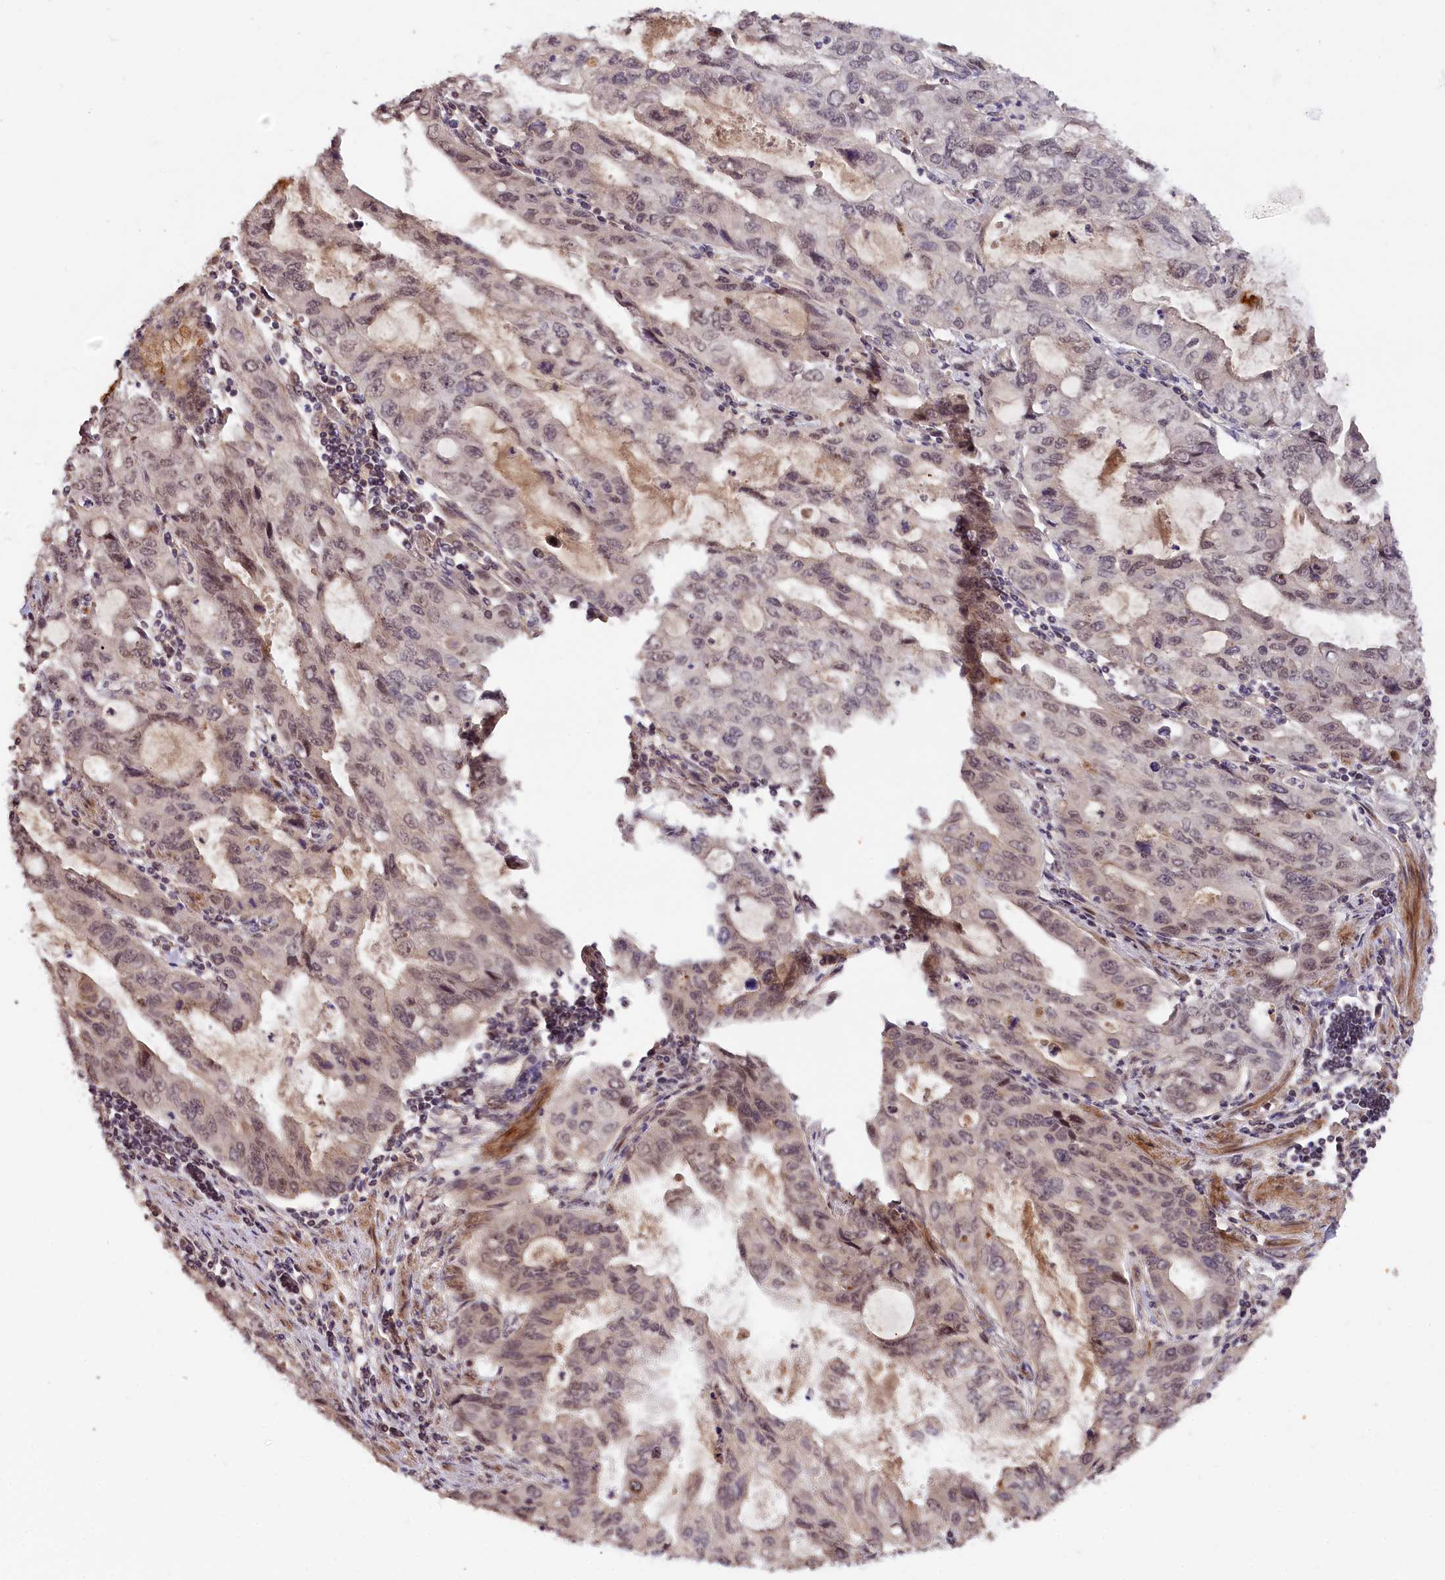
{"staining": {"intensity": "weak", "quantity": "25%-75%", "location": "nuclear"}, "tissue": "stomach cancer", "cell_type": "Tumor cells", "image_type": "cancer", "snomed": [{"axis": "morphology", "description": "Adenocarcinoma, NOS"}, {"axis": "topography", "description": "Stomach, upper"}], "caption": "Immunohistochemistry (IHC) image of human stomach adenocarcinoma stained for a protein (brown), which reveals low levels of weak nuclear positivity in about 25%-75% of tumor cells.", "gene": "ZNF480", "patient": {"sex": "female", "age": 52}}